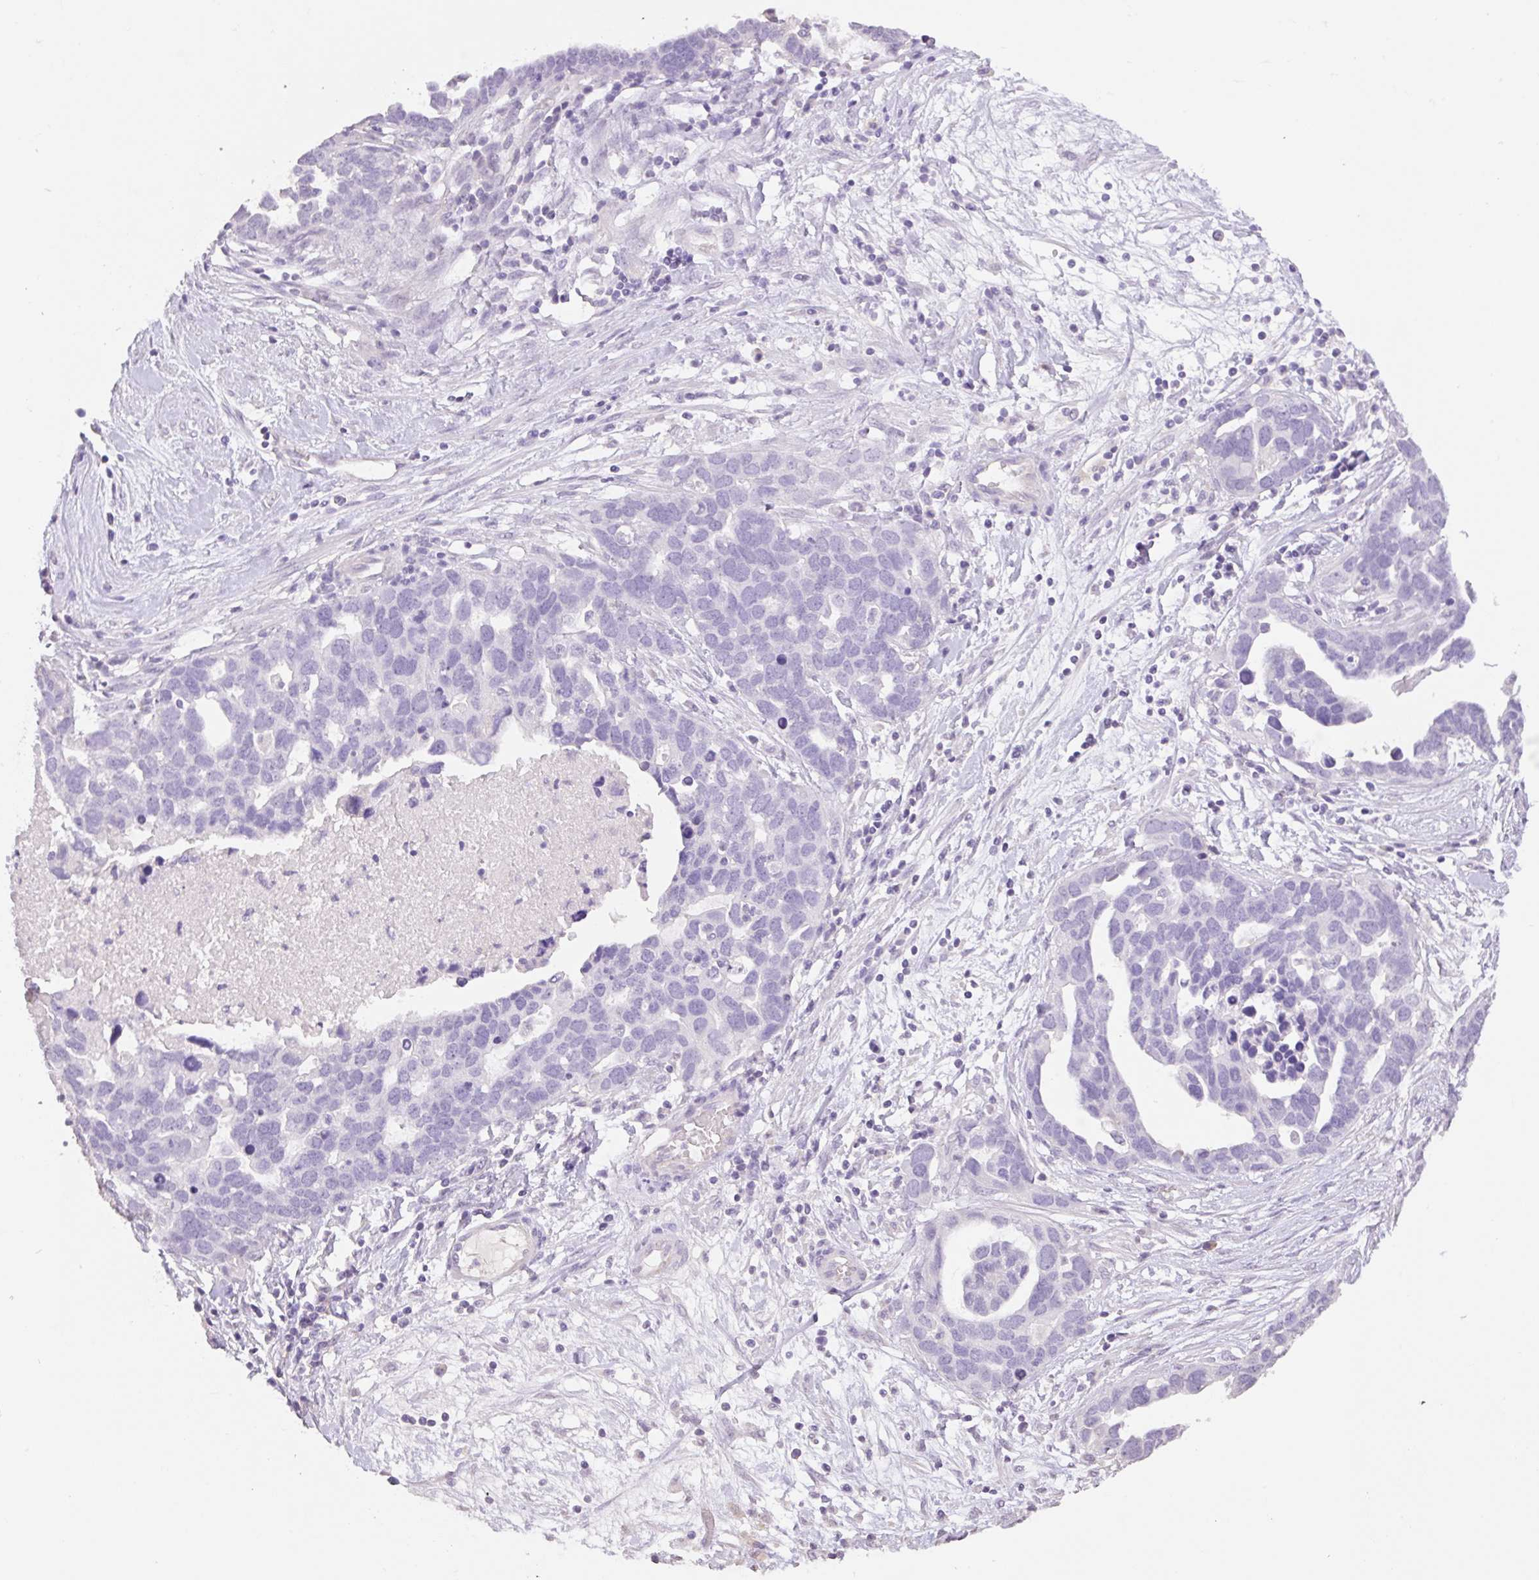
{"staining": {"intensity": "negative", "quantity": "none", "location": "none"}, "tissue": "ovarian cancer", "cell_type": "Tumor cells", "image_type": "cancer", "snomed": [{"axis": "morphology", "description": "Cystadenocarcinoma, serous, NOS"}, {"axis": "topography", "description": "Ovary"}], "caption": "Immunohistochemistry (IHC) of ovarian cancer reveals no expression in tumor cells.", "gene": "HCRTR2", "patient": {"sex": "female", "age": 54}}